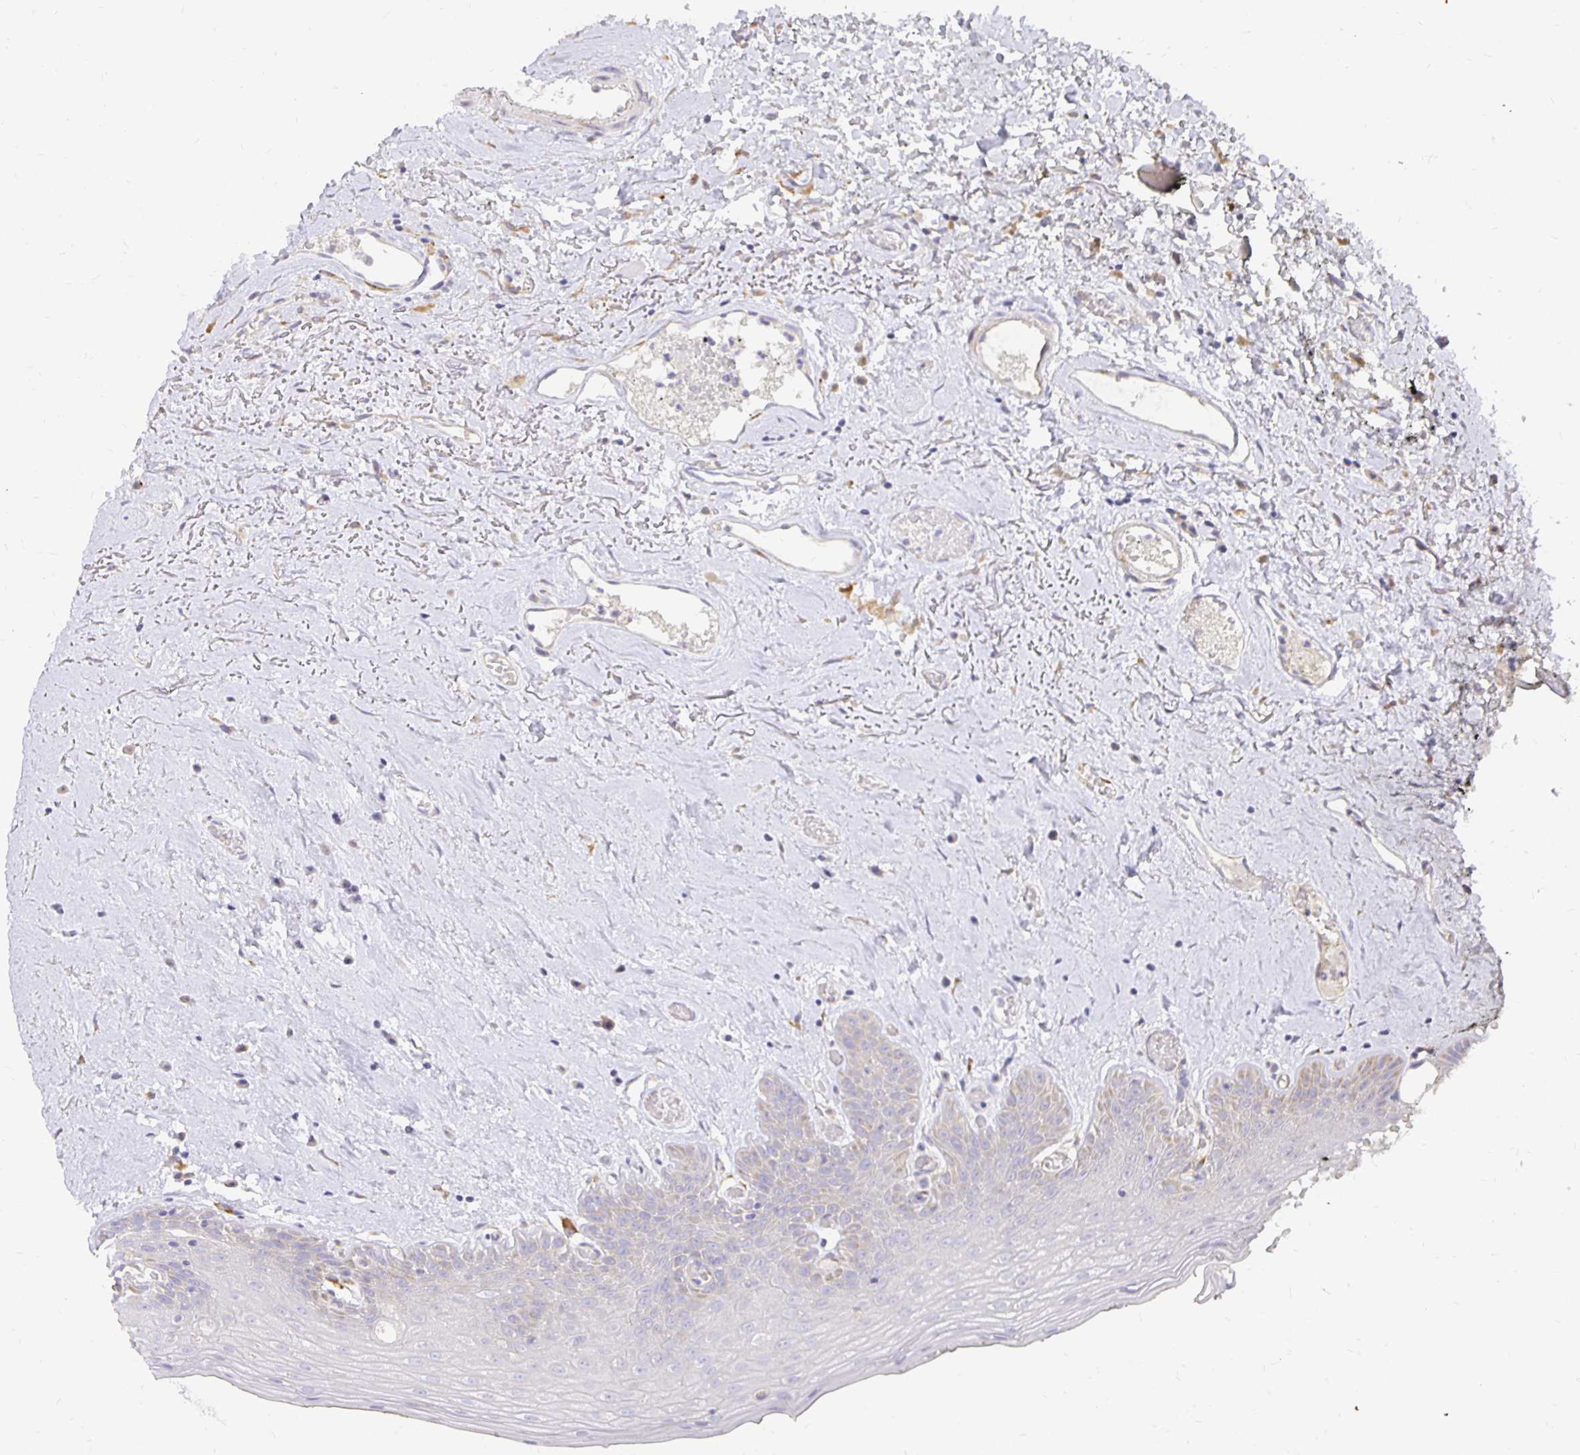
{"staining": {"intensity": "negative", "quantity": "none", "location": "none"}, "tissue": "oral mucosa", "cell_type": "Squamous epithelial cells", "image_type": "normal", "snomed": [{"axis": "morphology", "description": "Normal tissue, NOS"}, {"axis": "morphology", "description": "Squamous cell carcinoma, NOS"}, {"axis": "topography", "description": "Oral tissue"}, {"axis": "topography", "description": "Peripheral nerve tissue"}, {"axis": "topography", "description": "Head-Neck"}], "caption": "A high-resolution micrograph shows immunohistochemistry (IHC) staining of benign oral mucosa, which exhibits no significant staining in squamous epithelial cells.", "gene": "PLOD1", "patient": {"sex": "female", "age": 59}}